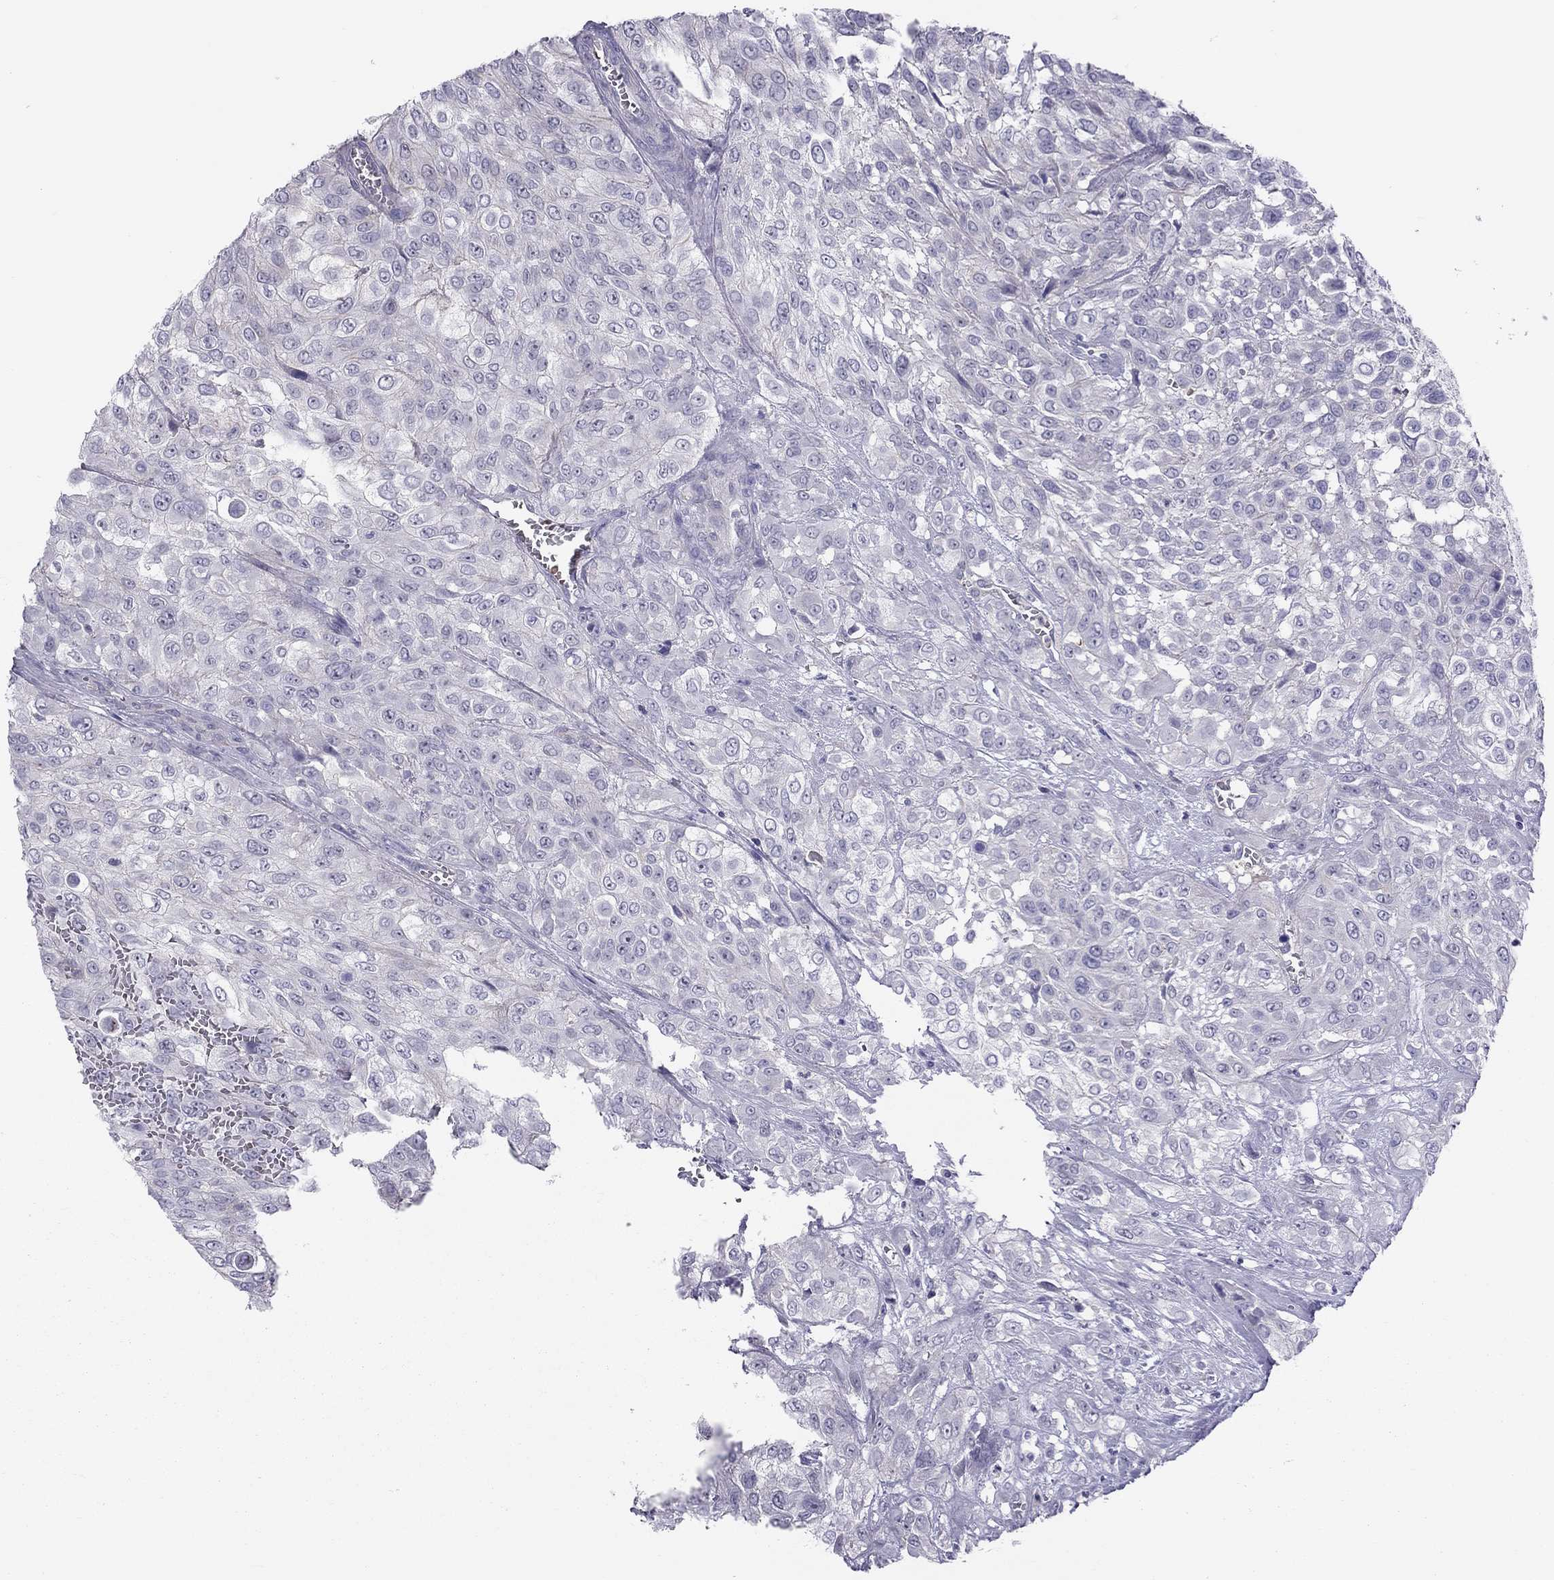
{"staining": {"intensity": "negative", "quantity": "none", "location": "none"}, "tissue": "urothelial cancer", "cell_type": "Tumor cells", "image_type": "cancer", "snomed": [{"axis": "morphology", "description": "Urothelial carcinoma, High grade"}, {"axis": "topography", "description": "Urinary bladder"}], "caption": "This photomicrograph is of urothelial carcinoma (high-grade) stained with immunohistochemistry (IHC) to label a protein in brown with the nuclei are counter-stained blue. There is no staining in tumor cells.", "gene": "FRMD1", "patient": {"sex": "male", "age": 57}}